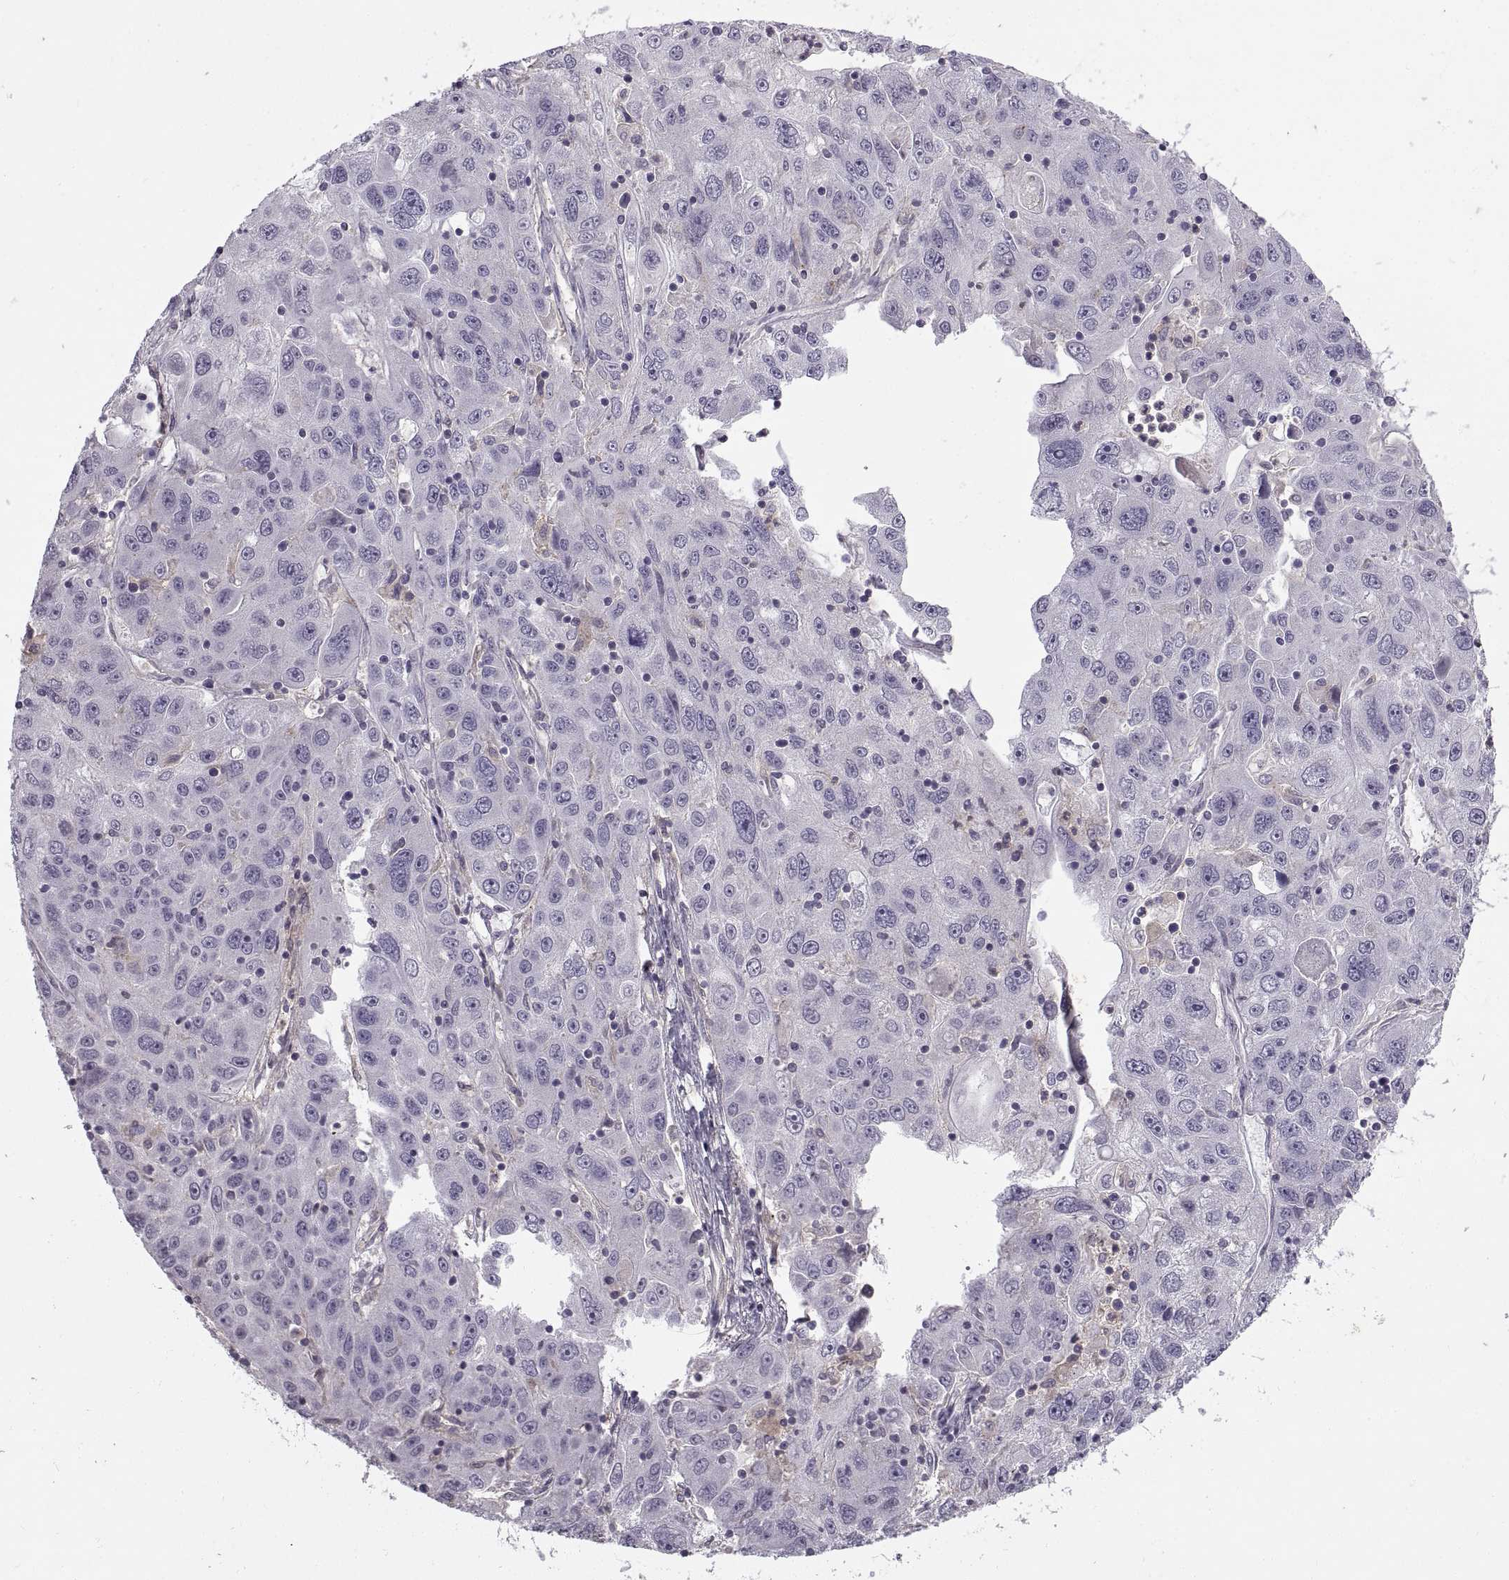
{"staining": {"intensity": "negative", "quantity": "none", "location": "none"}, "tissue": "stomach cancer", "cell_type": "Tumor cells", "image_type": "cancer", "snomed": [{"axis": "morphology", "description": "Adenocarcinoma, NOS"}, {"axis": "topography", "description": "Stomach"}], "caption": "Protein analysis of adenocarcinoma (stomach) displays no significant staining in tumor cells.", "gene": "RALB", "patient": {"sex": "male", "age": 56}}